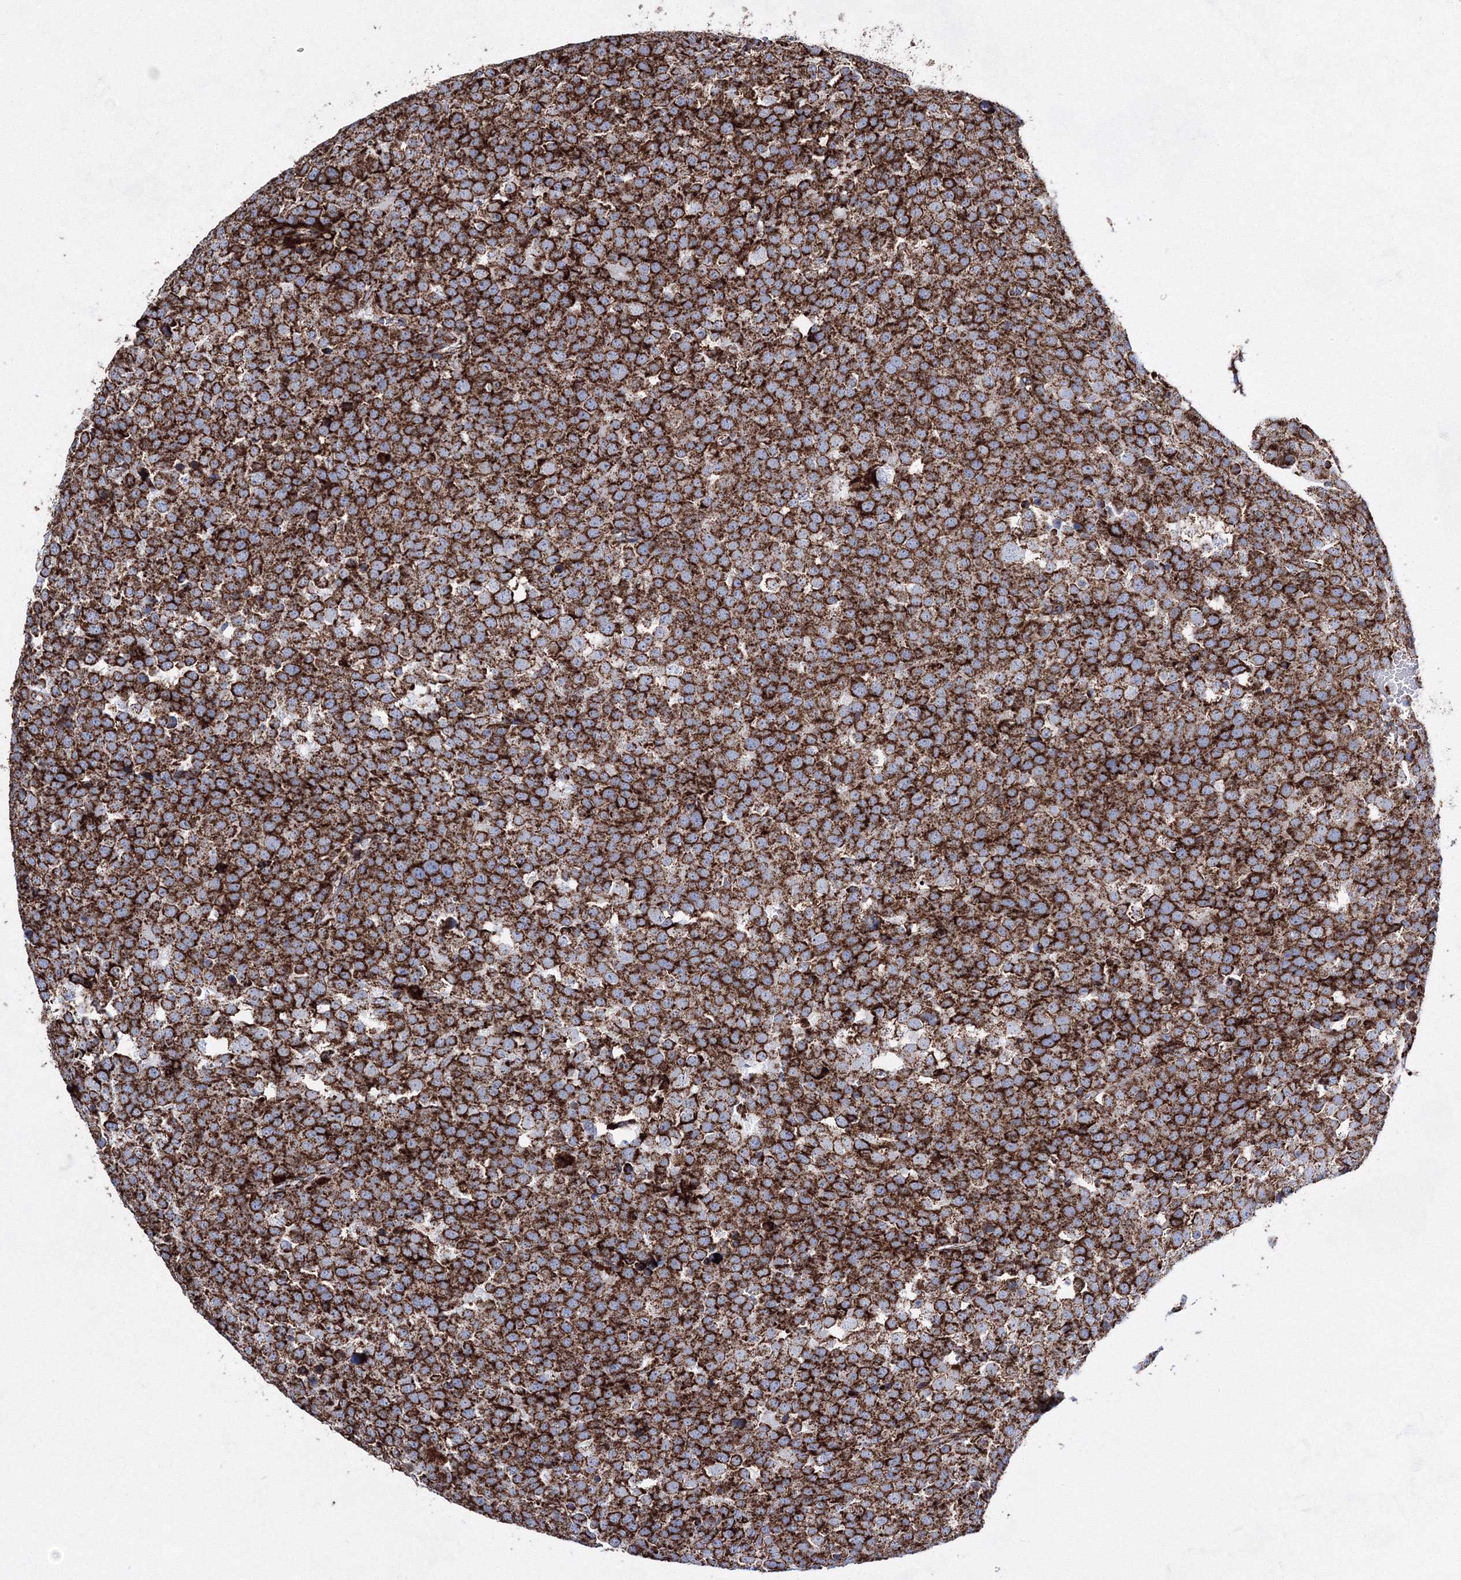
{"staining": {"intensity": "moderate", "quantity": ">75%", "location": "cytoplasmic/membranous"}, "tissue": "testis cancer", "cell_type": "Tumor cells", "image_type": "cancer", "snomed": [{"axis": "morphology", "description": "Seminoma, NOS"}, {"axis": "topography", "description": "Testis"}], "caption": "An IHC histopathology image of neoplastic tissue is shown. Protein staining in brown shows moderate cytoplasmic/membranous positivity in testis cancer (seminoma) within tumor cells. (IHC, brightfield microscopy, high magnification).", "gene": "HADHB", "patient": {"sex": "male", "age": 71}}